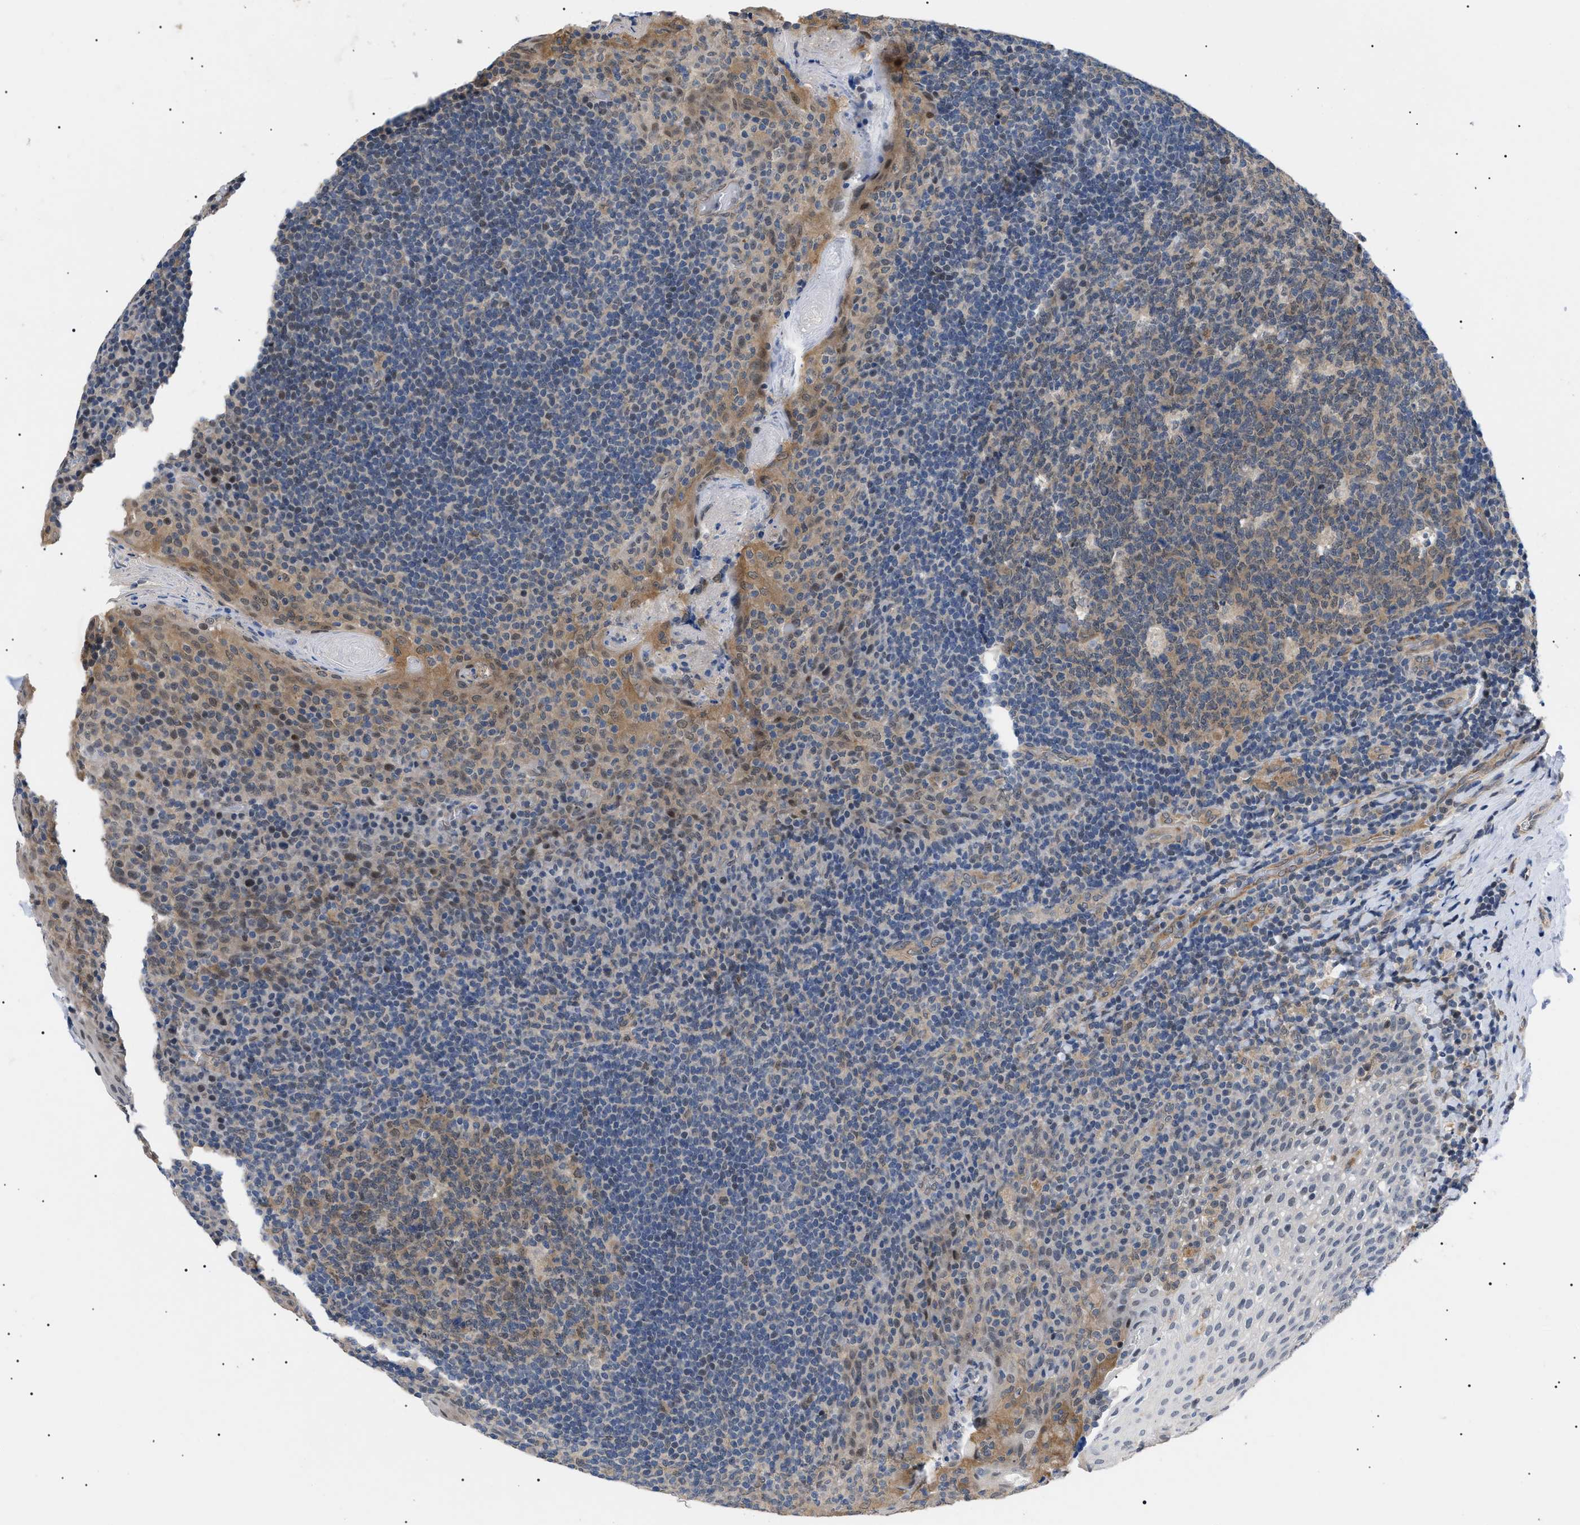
{"staining": {"intensity": "moderate", "quantity": "25%-75%", "location": "cytoplasmic/membranous"}, "tissue": "tonsil", "cell_type": "Germinal center cells", "image_type": "normal", "snomed": [{"axis": "morphology", "description": "Normal tissue, NOS"}, {"axis": "topography", "description": "Tonsil"}], "caption": "High-magnification brightfield microscopy of unremarkable tonsil stained with DAB (3,3'-diaminobenzidine) (brown) and counterstained with hematoxylin (blue). germinal center cells exhibit moderate cytoplasmic/membranous expression is seen in approximately25%-75% of cells.", "gene": "GARRE1", "patient": {"sex": "male", "age": 17}}